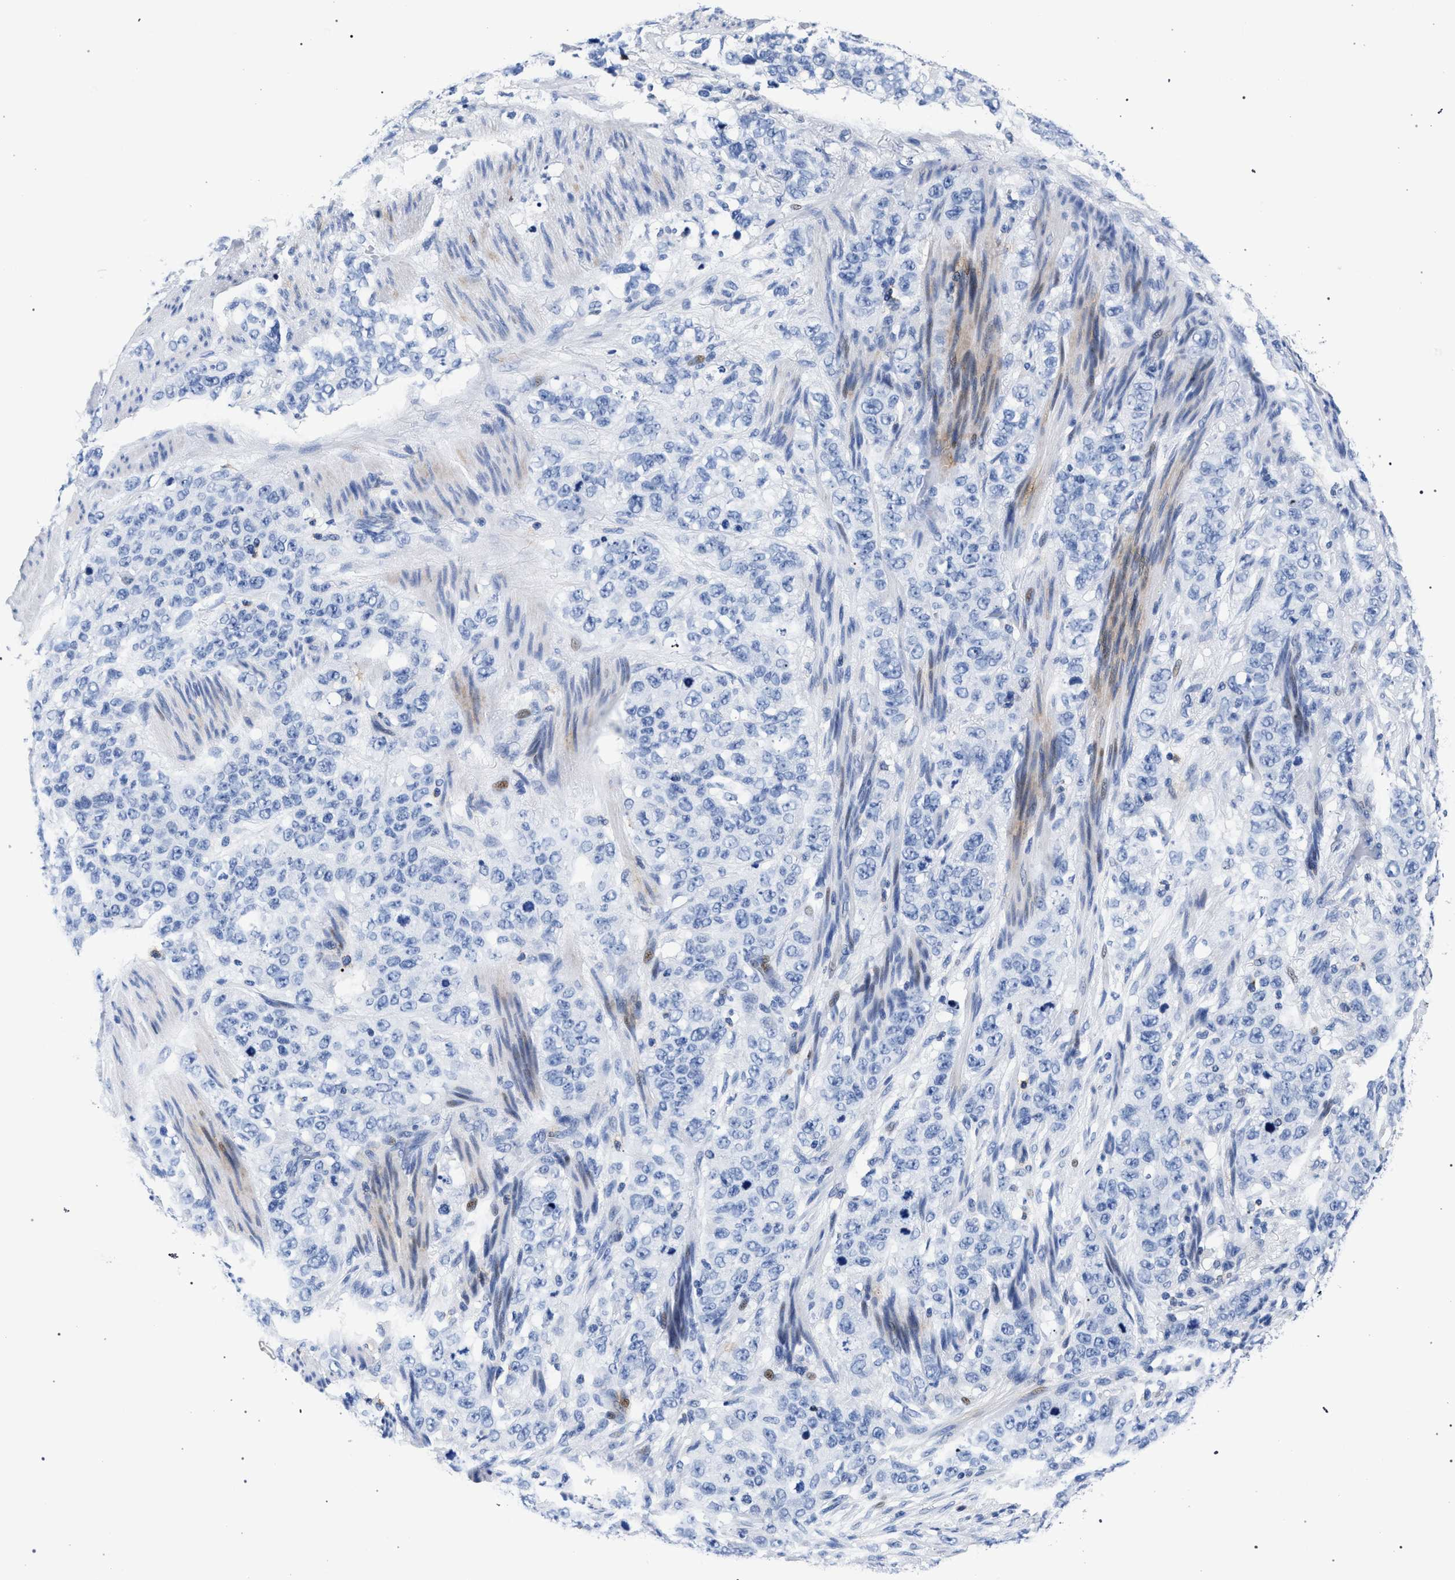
{"staining": {"intensity": "negative", "quantity": "none", "location": "none"}, "tissue": "stomach cancer", "cell_type": "Tumor cells", "image_type": "cancer", "snomed": [{"axis": "morphology", "description": "Adenocarcinoma, NOS"}, {"axis": "topography", "description": "Stomach"}], "caption": "Immunohistochemistry (IHC) histopathology image of neoplastic tissue: human stomach cancer (adenocarcinoma) stained with DAB exhibits no significant protein expression in tumor cells.", "gene": "KLRK1", "patient": {"sex": "male", "age": 48}}